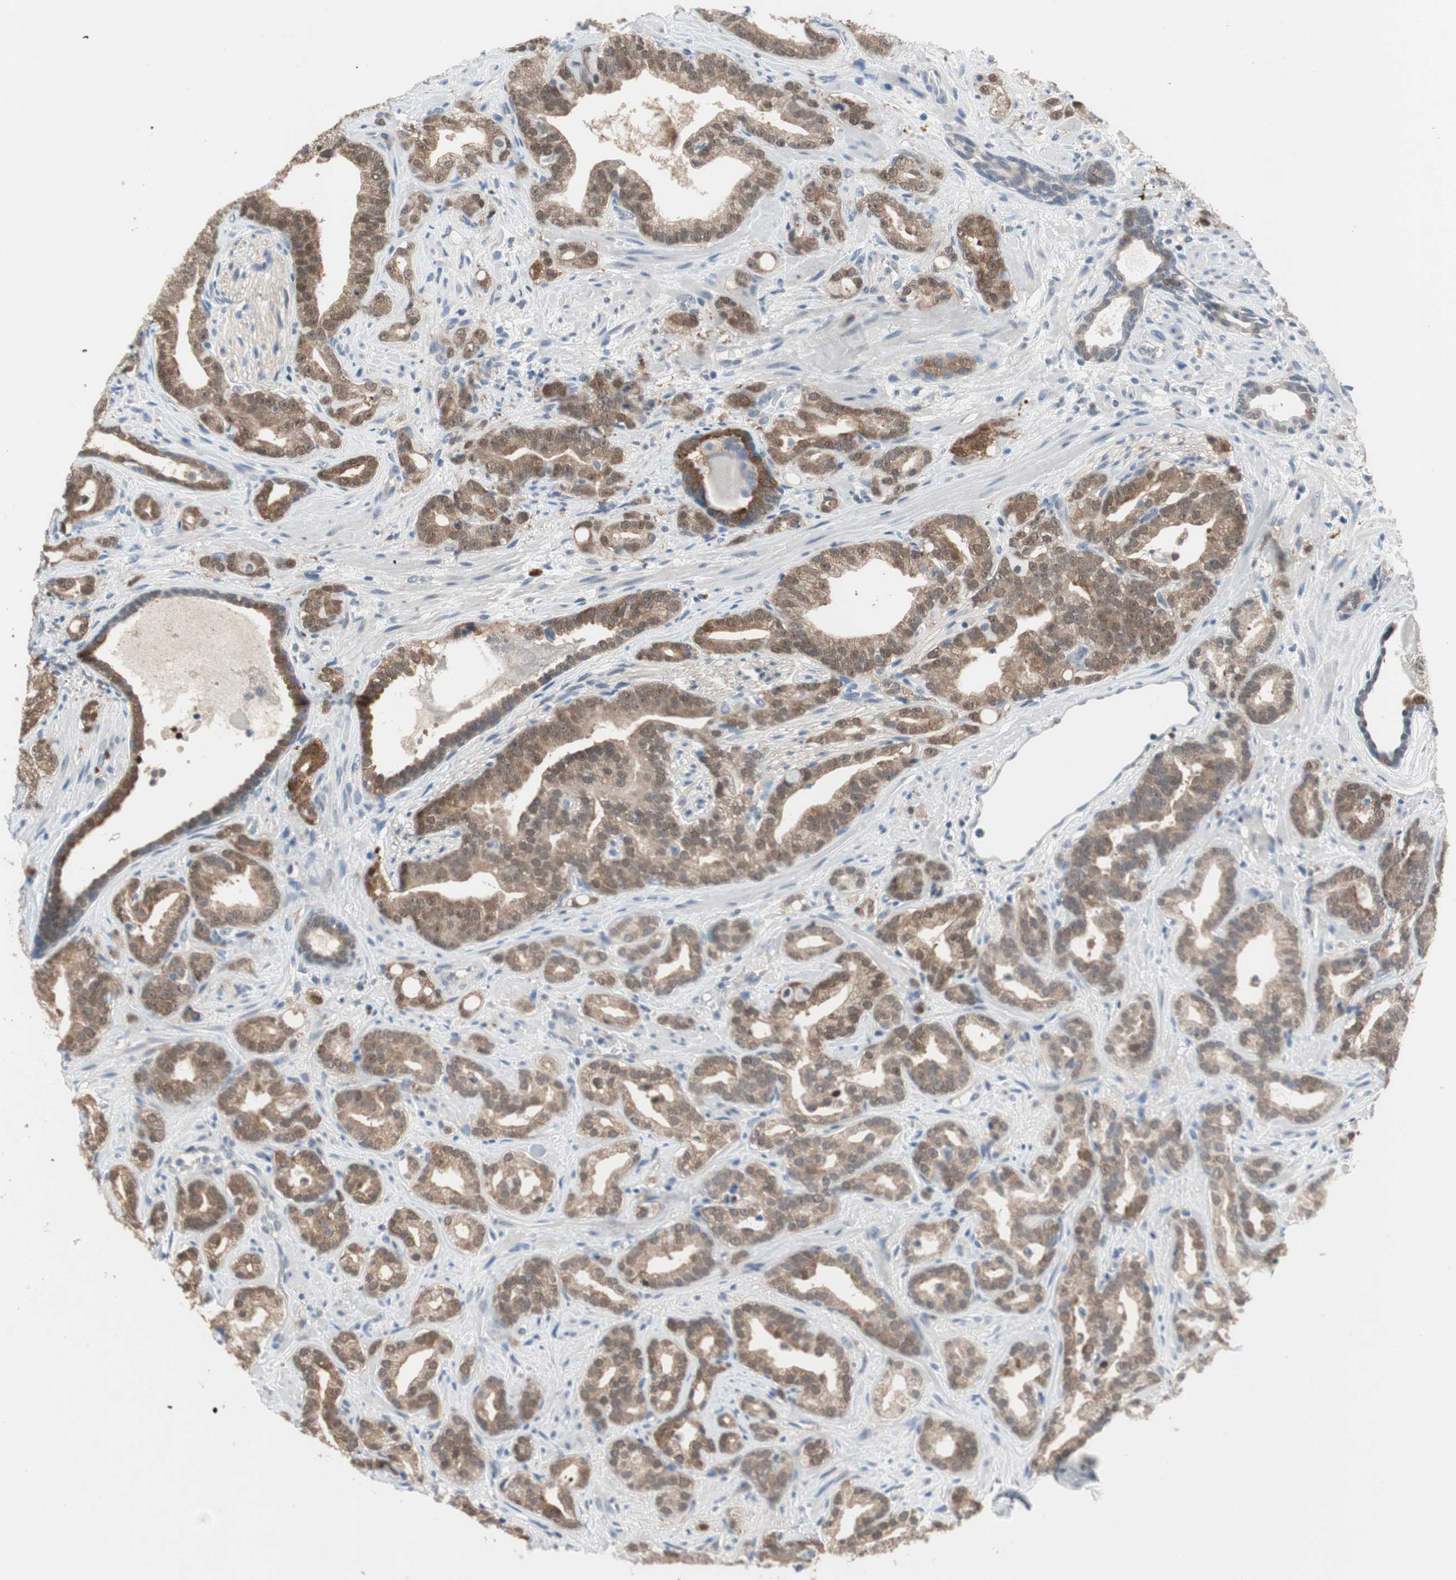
{"staining": {"intensity": "moderate", "quantity": ">75%", "location": "cytoplasmic/membranous"}, "tissue": "prostate cancer", "cell_type": "Tumor cells", "image_type": "cancer", "snomed": [{"axis": "morphology", "description": "Adenocarcinoma, Low grade"}, {"axis": "topography", "description": "Prostate"}], "caption": "Prostate cancer stained with IHC reveals moderate cytoplasmic/membranous expression in about >75% of tumor cells.", "gene": "GRHL1", "patient": {"sex": "male", "age": 63}}